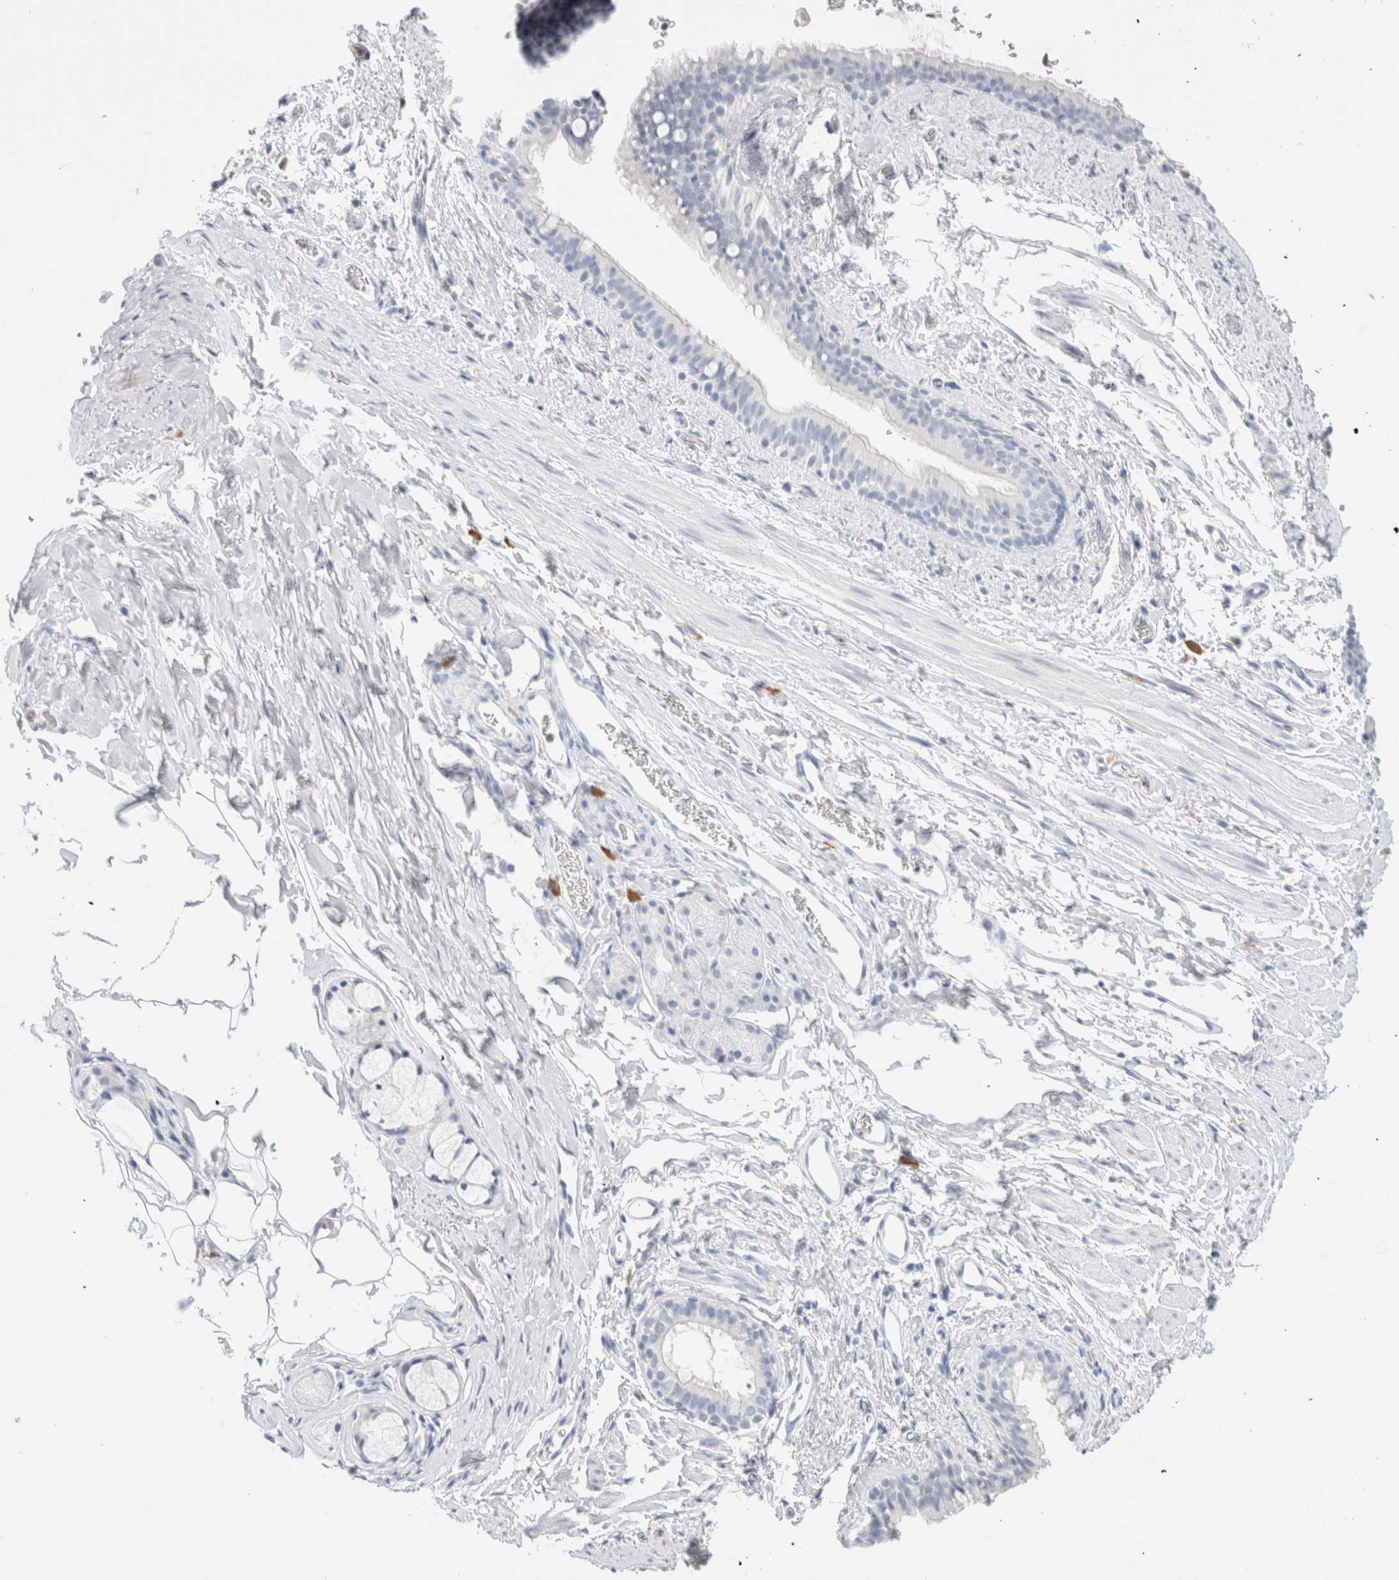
{"staining": {"intensity": "negative", "quantity": "none", "location": "none"}, "tissue": "bronchus", "cell_type": "Respiratory epithelial cells", "image_type": "normal", "snomed": [{"axis": "morphology", "description": "Normal tissue, NOS"}, {"axis": "topography", "description": "Cartilage tissue"}, {"axis": "topography", "description": "Bronchus"}, {"axis": "topography", "description": "Lung"}], "caption": "Immunohistochemical staining of normal bronchus reveals no significant staining in respiratory epithelial cells.", "gene": "ARG1", "patient": {"sex": "male", "age": 64}}